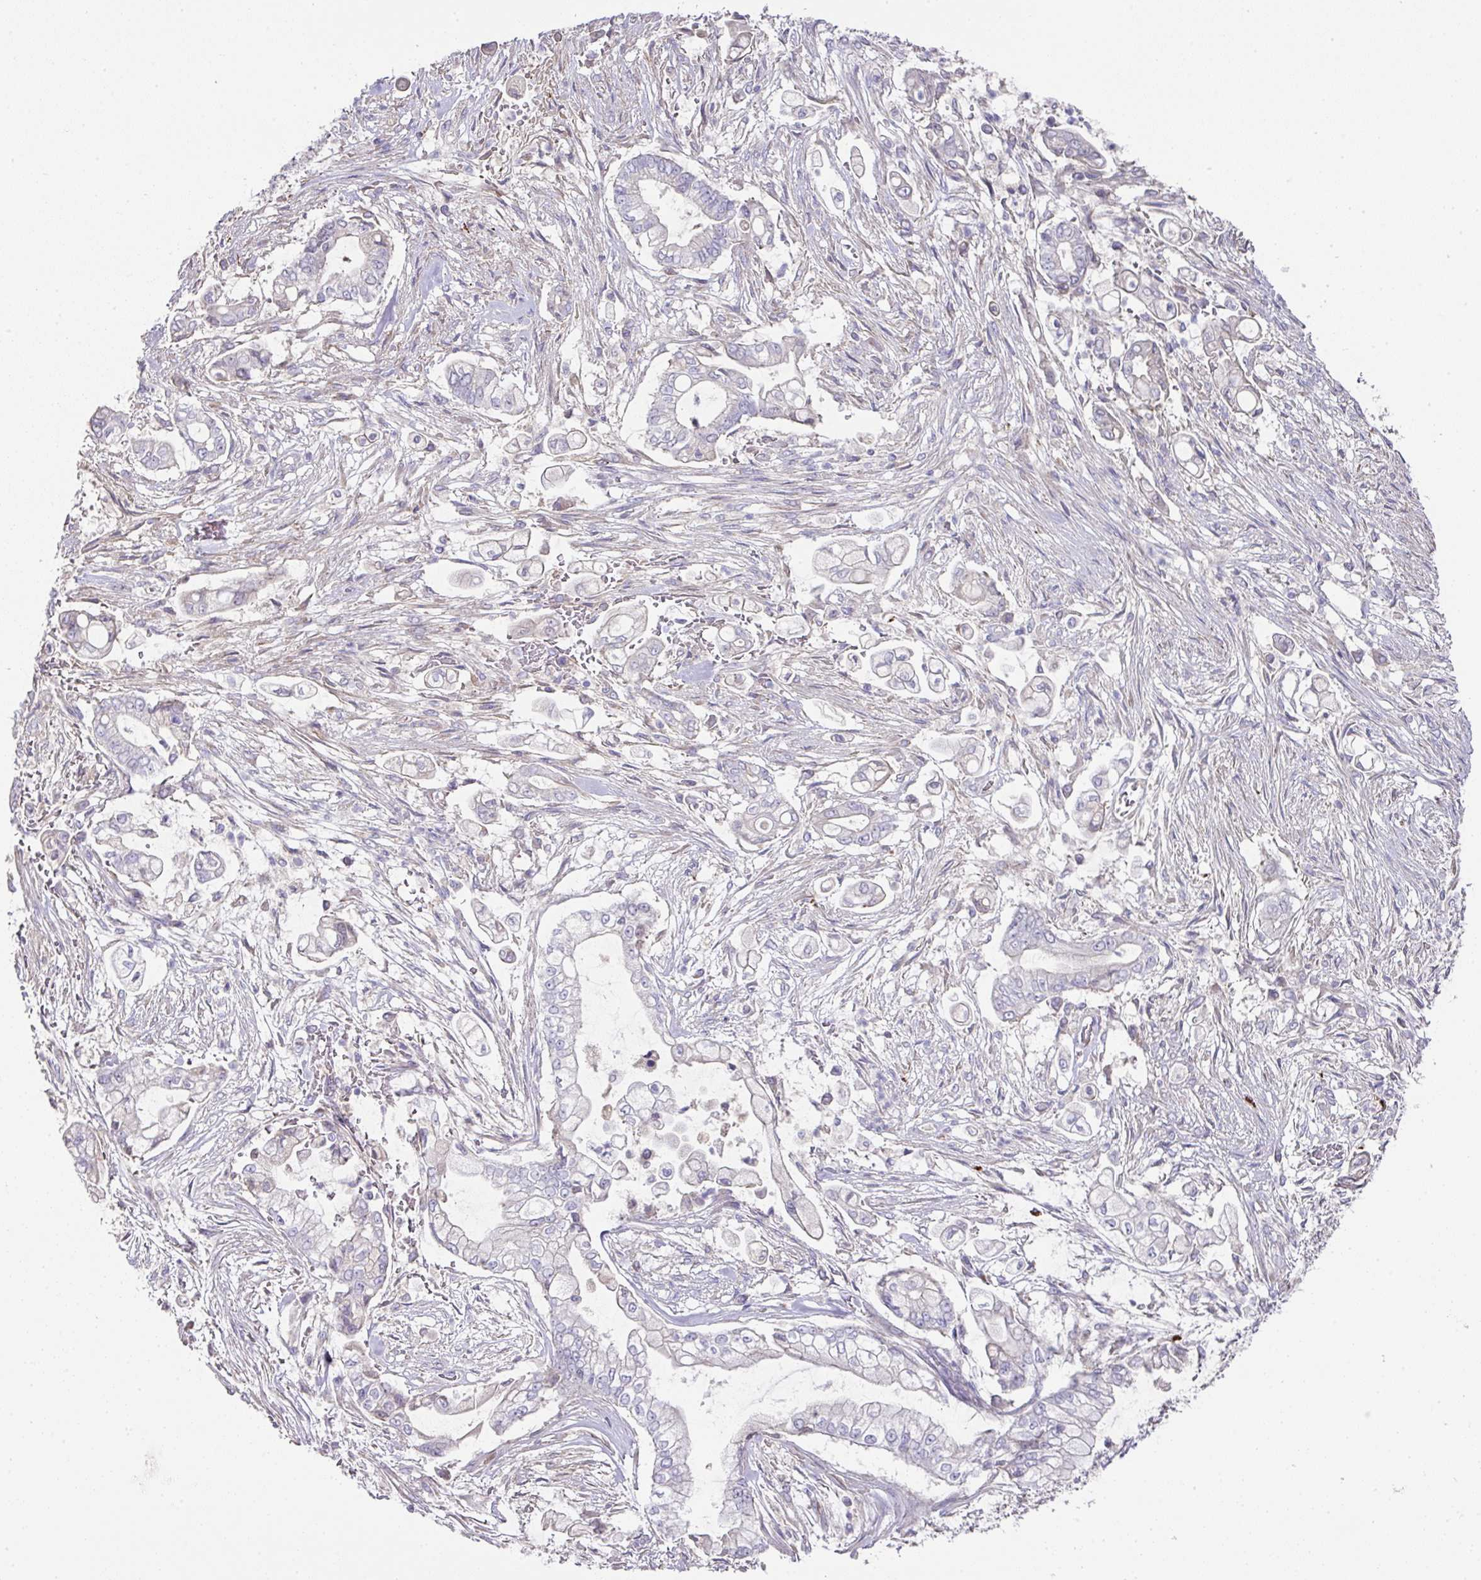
{"staining": {"intensity": "weak", "quantity": "<25%", "location": "cytoplasmic/membranous"}, "tissue": "pancreatic cancer", "cell_type": "Tumor cells", "image_type": "cancer", "snomed": [{"axis": "morphology", "description": "Adenocarcinoma, NOS"}, {"axis": "topography", "description": "Pancreas"}], "caption": "A micrograph of human pancreatic cancer is negative for staining in tumor cells.", "gene": "TARM1", "patient": {"sex": "female", "age": 69}}